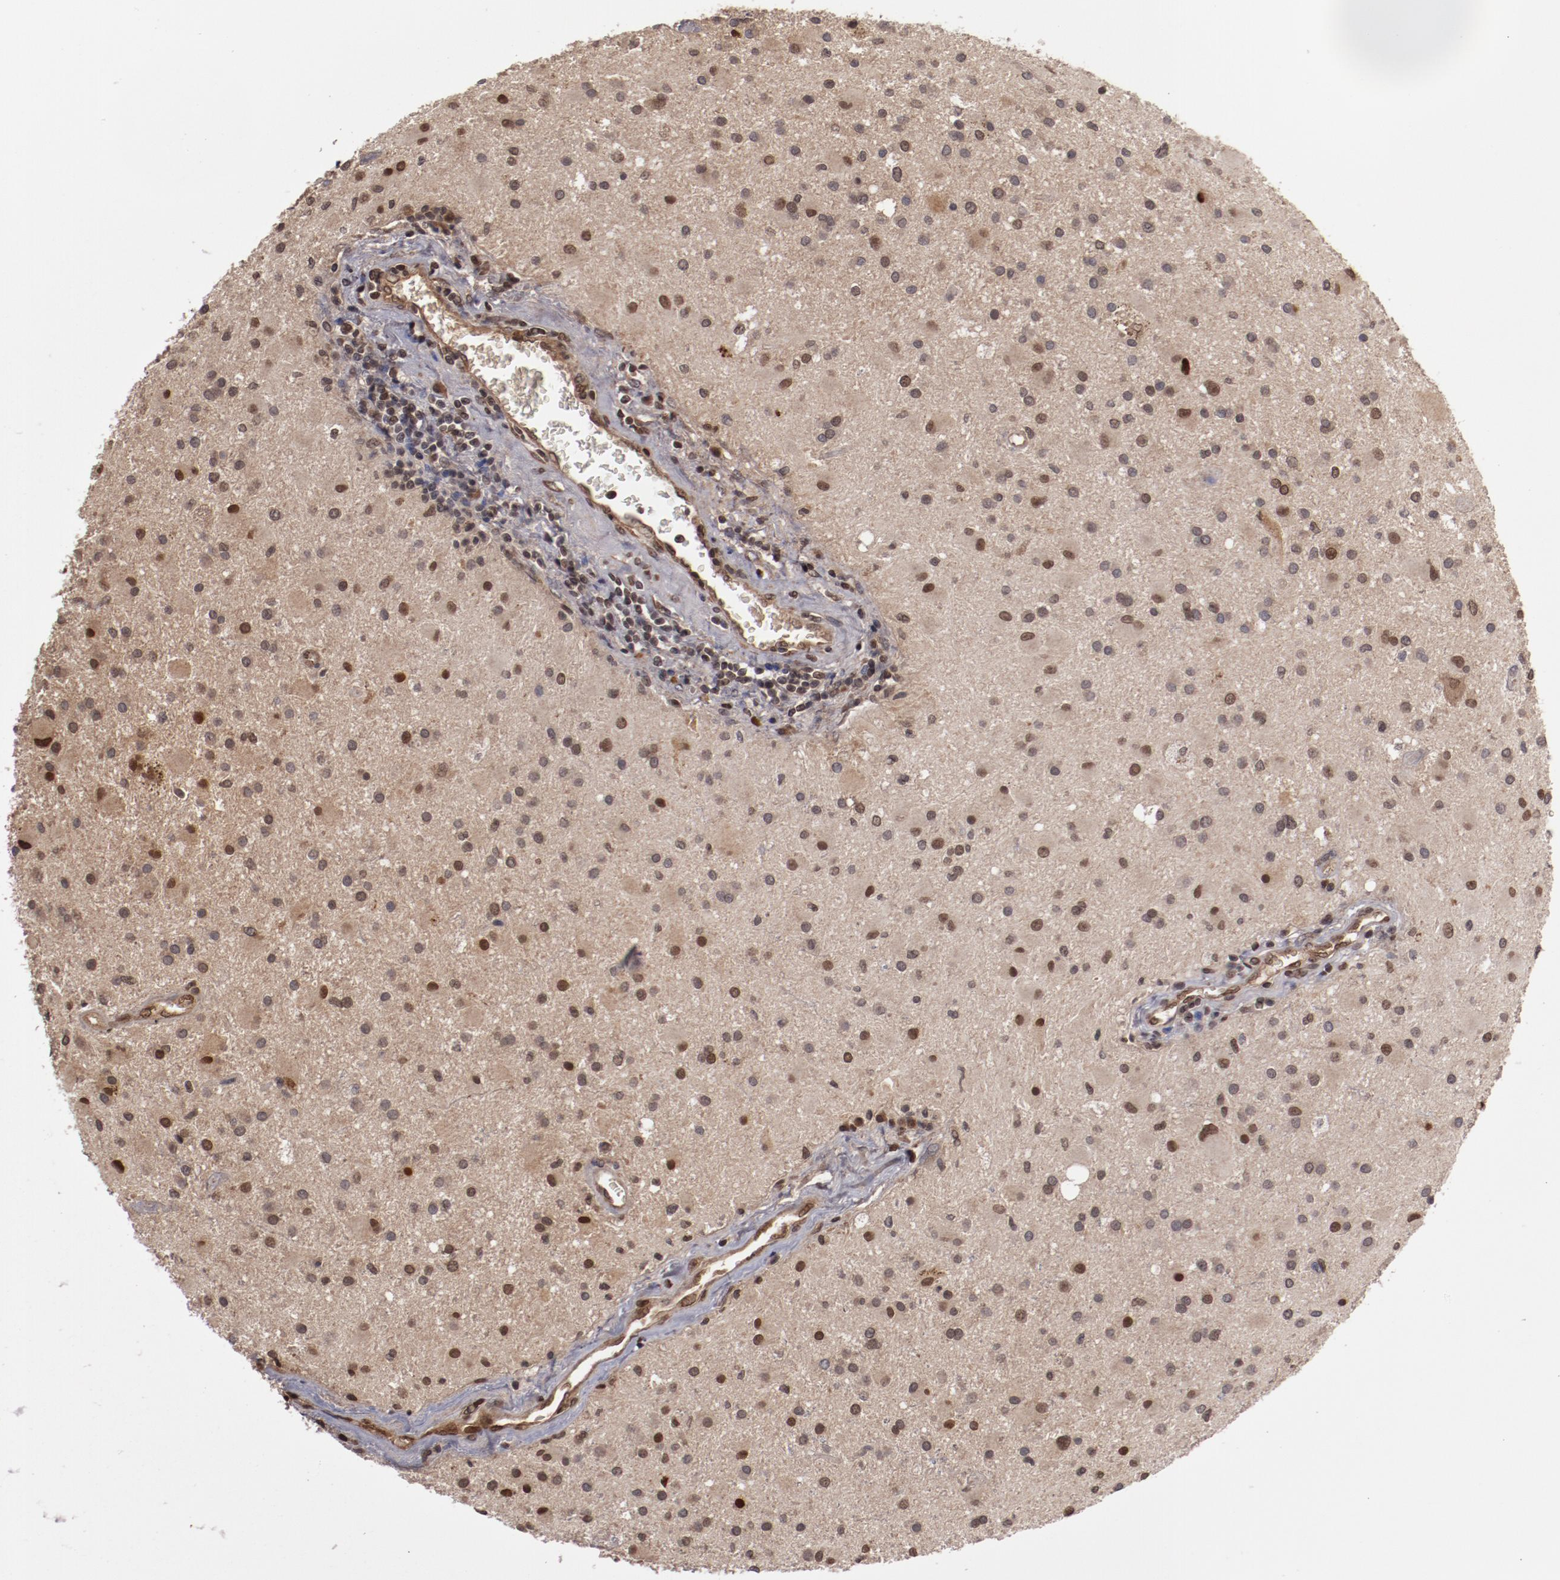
{"staining": {"intensity": "moderate", "quantity": "25%-75%", "location": "cytoplasmic/membranous,nuclear"}, "tissue": "glioma", "cell_type": "Tumor cells", "image_type": "cancer", "snomed": [{"axis": "morphology", "description": "Glioma, malignant, Low grade"}, {"axis": "topography", "description": "Brain"}], "caption": "Moderate cytoplasmic/membranous and nuclear protein positivity is identified in approximately 25%-75% of tumor cells in glioma. The protein of interest is stained brown, and the nuclei are stained in blue (DAB IHC with brightfield microscopy, high magnification).", "gene": "SERPINA7", "patient": {"sex": "male", "age": 58}}